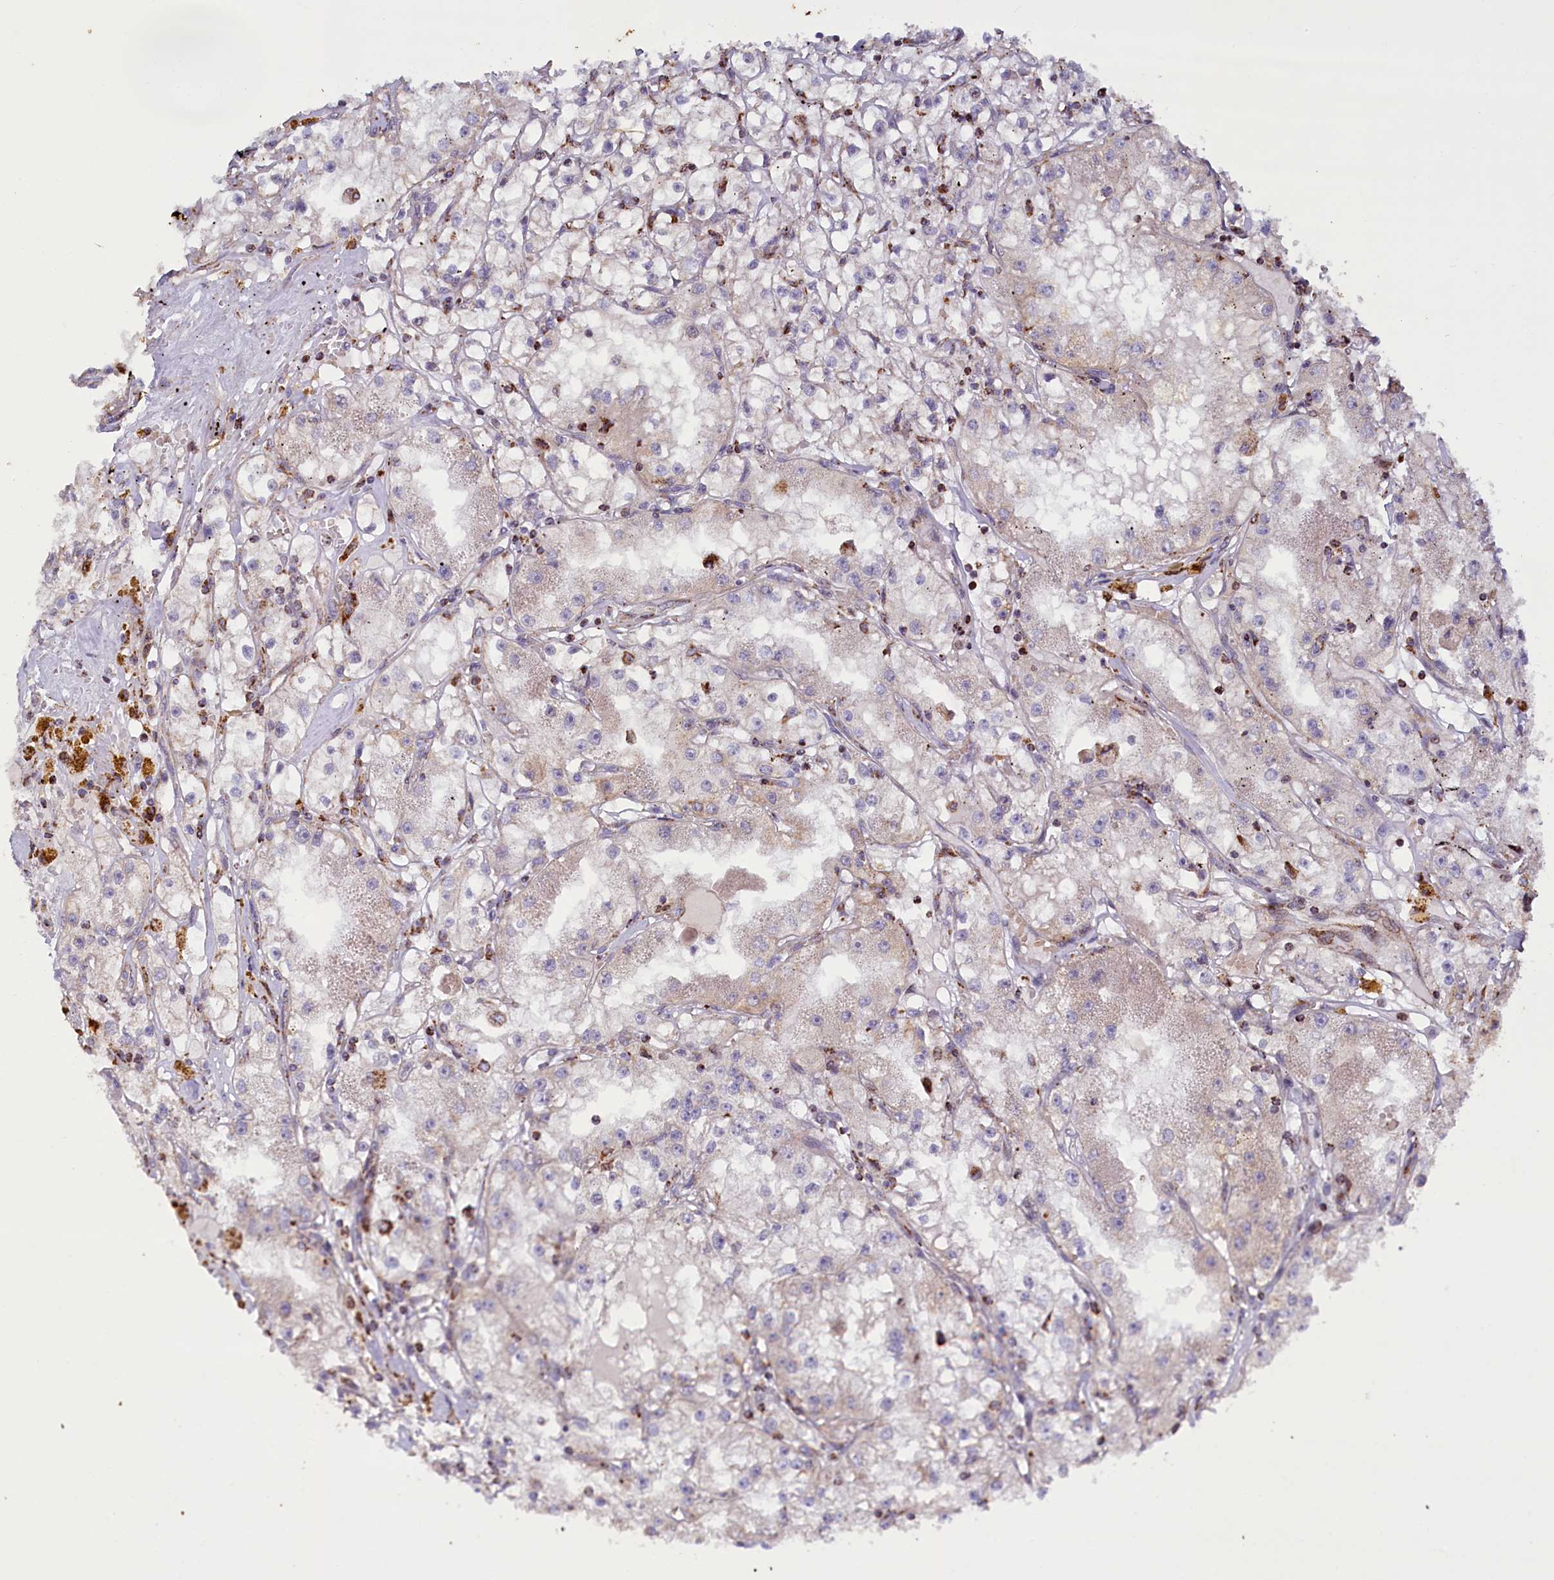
{"staining": {"intensity": "negative", "quantity": "none", "location": "none"}, "tissue": "renal cancer", "cell_type": "Tumor cells", "image_type": "cancer", "snomed": [{"axis": "morphology", "description": "Adenocarcinoma, NOS"}, {"axis": "topography", "description": "Kidney"}], "caption": "This is a image of immunohistochemistry staining of renal cancer (adenocarcinoma), which shows no expression in tumor cells.", "gene": "DYNC2H1", "patient": {"sex": "male", "age": 56}}